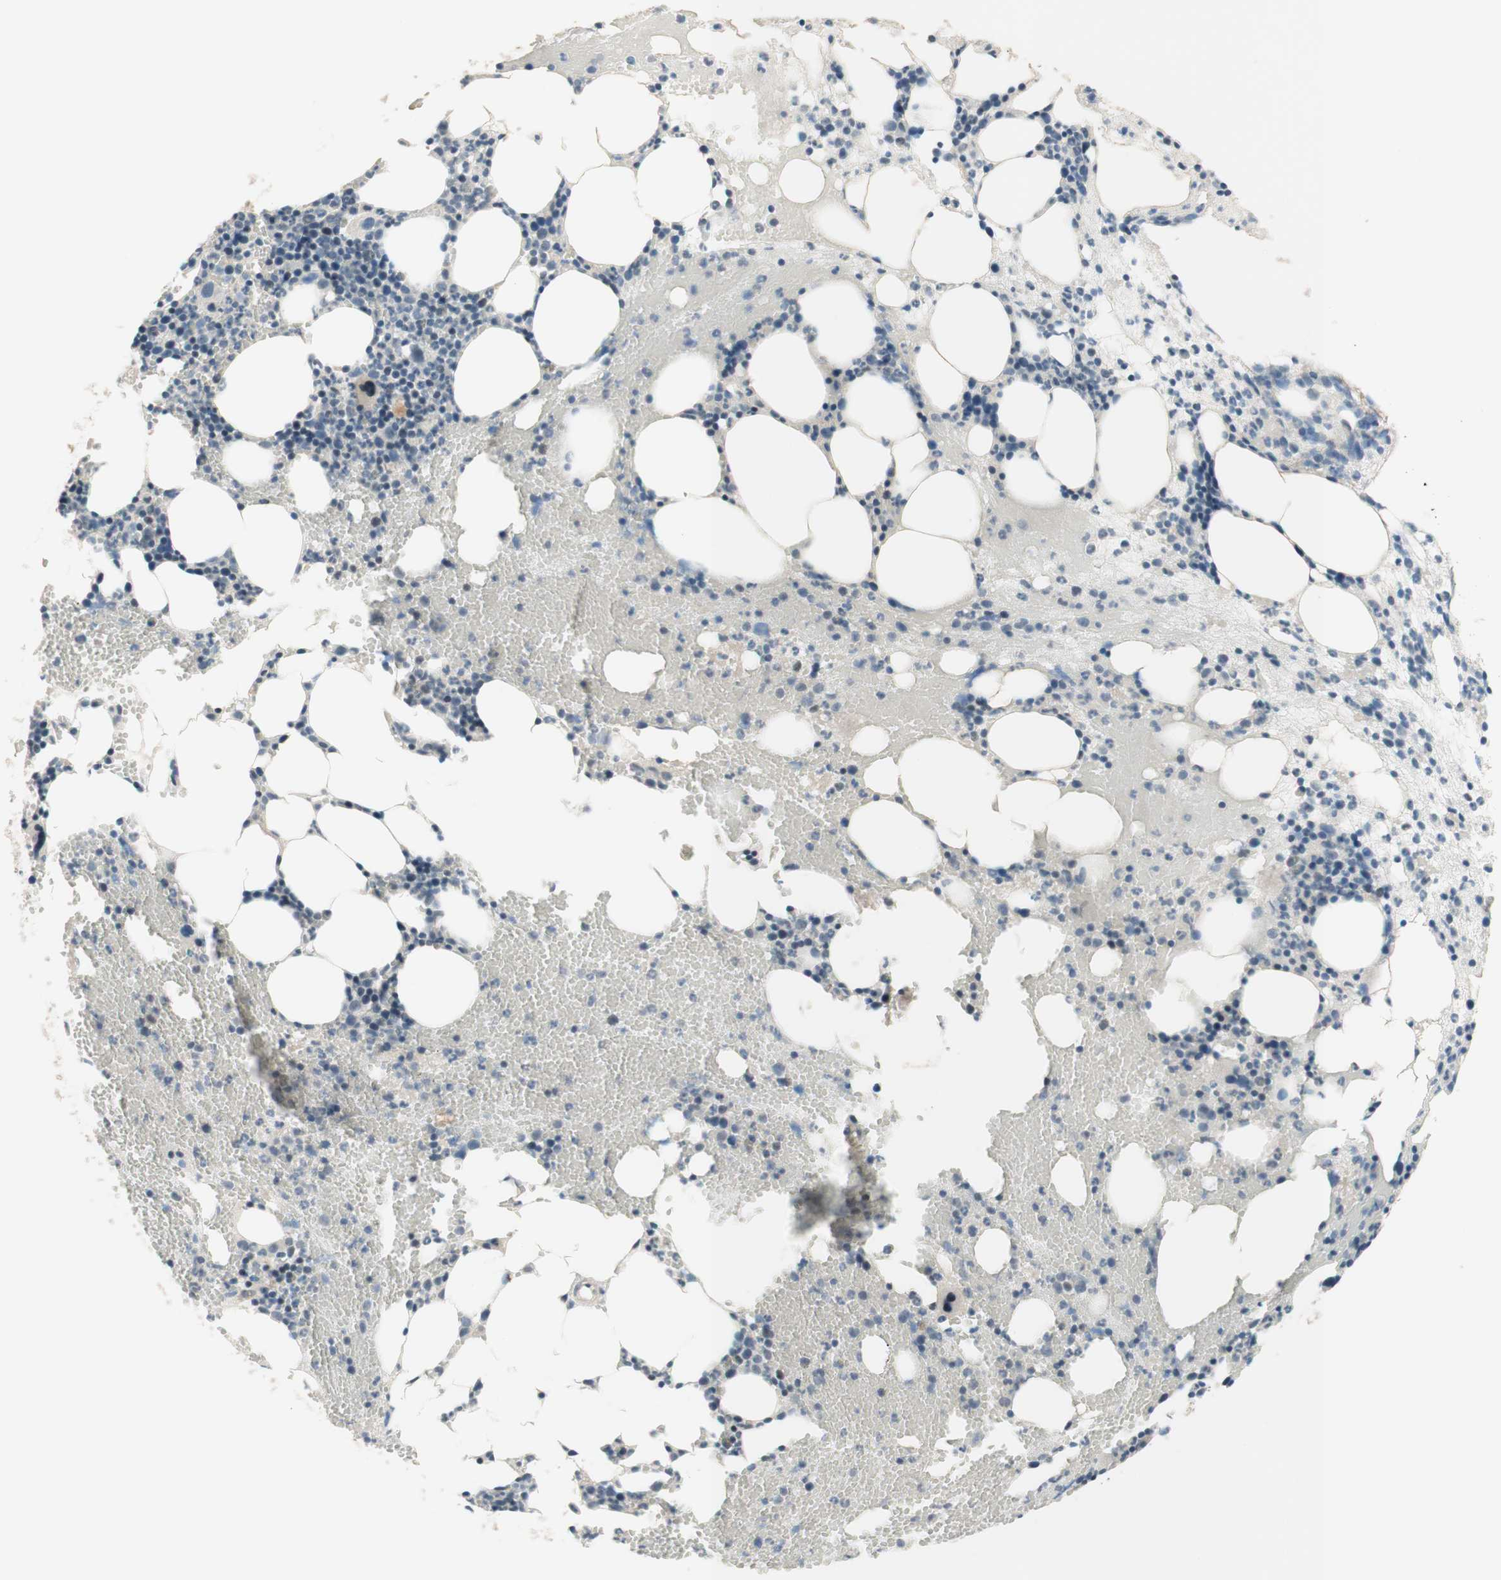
{"staining": {"intensity": "weak", "quantity": "25%-75%", "location": "nuclear"}, "tissue": "bone marrow", "cell_type": "Hematopoietic cells", "image_type": "normal", "snomed": [{"axis": "morphology", "description": "Normal tissue, NOS"}, {"axis": "morphology", "description": "Inflammation, NOS"}, {"axis": "topography", "description": "Bone marrow"}], "caption": "The micrograph exhibits staining of unremarkable bone marrow, revealing weak nuclear protein positivity (brown color) within hematopoietic cells.", "gene": "JPH1", "patient": {"sex": "female", "age": 79}}